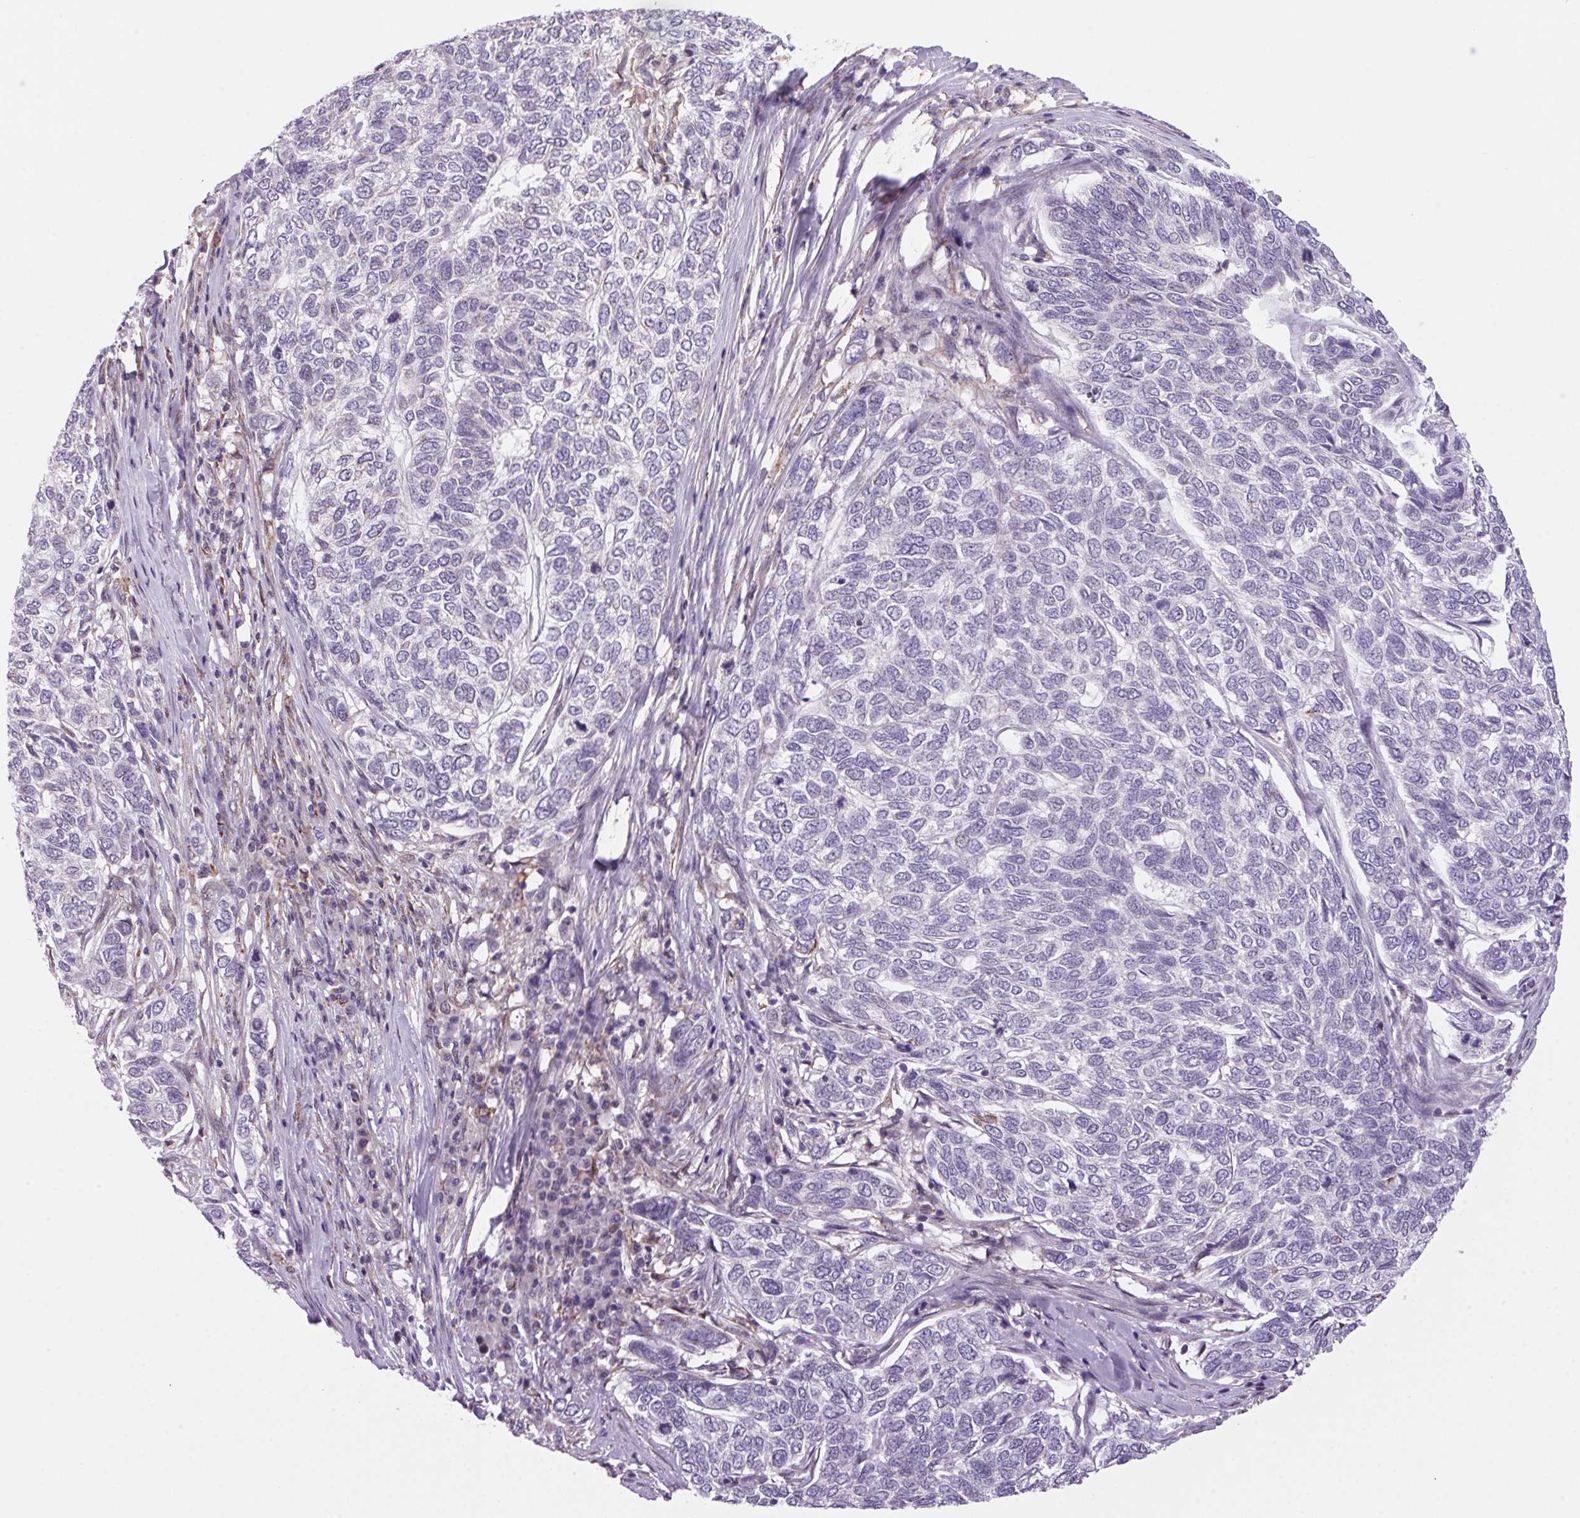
{"staining": {"intensity": "negative", "quantity": "none", "location": "none"}, "tissue": "skin cancer", "cell_type": "Tumor cells", "image_type": "cancer", "snomed": [{"axis": "morphology", "description": "Basal cell carcinoma"}, {"axis": "topography", "description": "Skin"}], "caption": "The image demonstrates no significant staining in tumor cells of skin basal cell carcinoma. (DAB immunohistochemistry, high magnification).", "gene": "AKR1E2", "patient": {"sex": "female", "age": 65}}